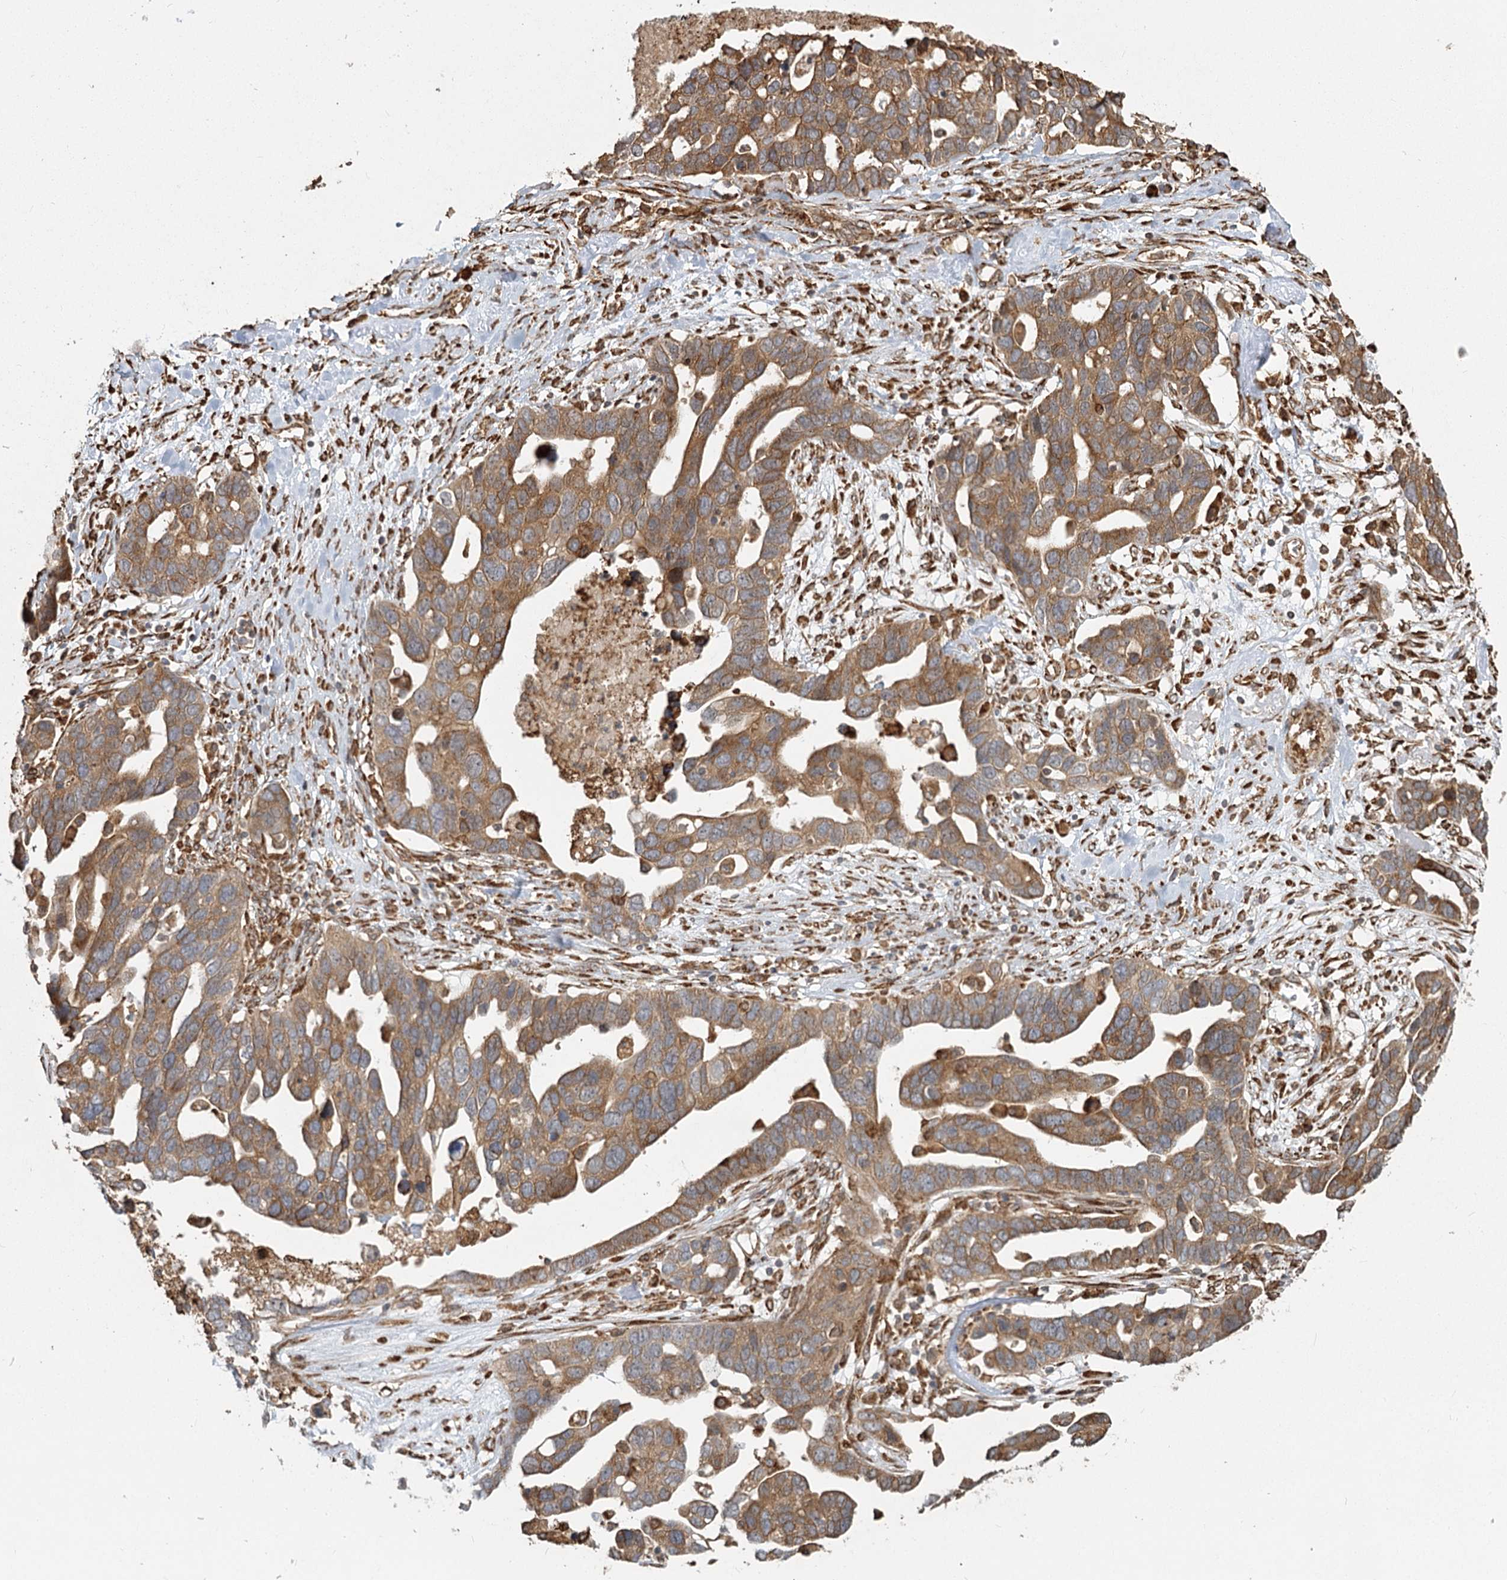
{"staining": {"intensity": "moderate", "quantity": ">75%", "location": "cytoplasmic/membranous"}, "tissue": "ovarian cancer", "cell_type": "Tumor cells", "image_type": "cancer", "snomed": [{"axis": "morphology", "description": "Cystadenocarcinoma, serous, NOS"}, {"axis": "topography", "description": "Ovary"}], "caption": "Immunohistochemical staining of human ovarian cancer (serous cystadenocarcinoma) shows medium levels of moderate cytoplasmic/membranous protein positivity in approximately >75% of tumor cells. Immunohistochemistry (ihc) stains the protein in brown and the nuclei are stained blue.", "gene": "FAM13A", "patient": {"sex": "female", "age": 54}}